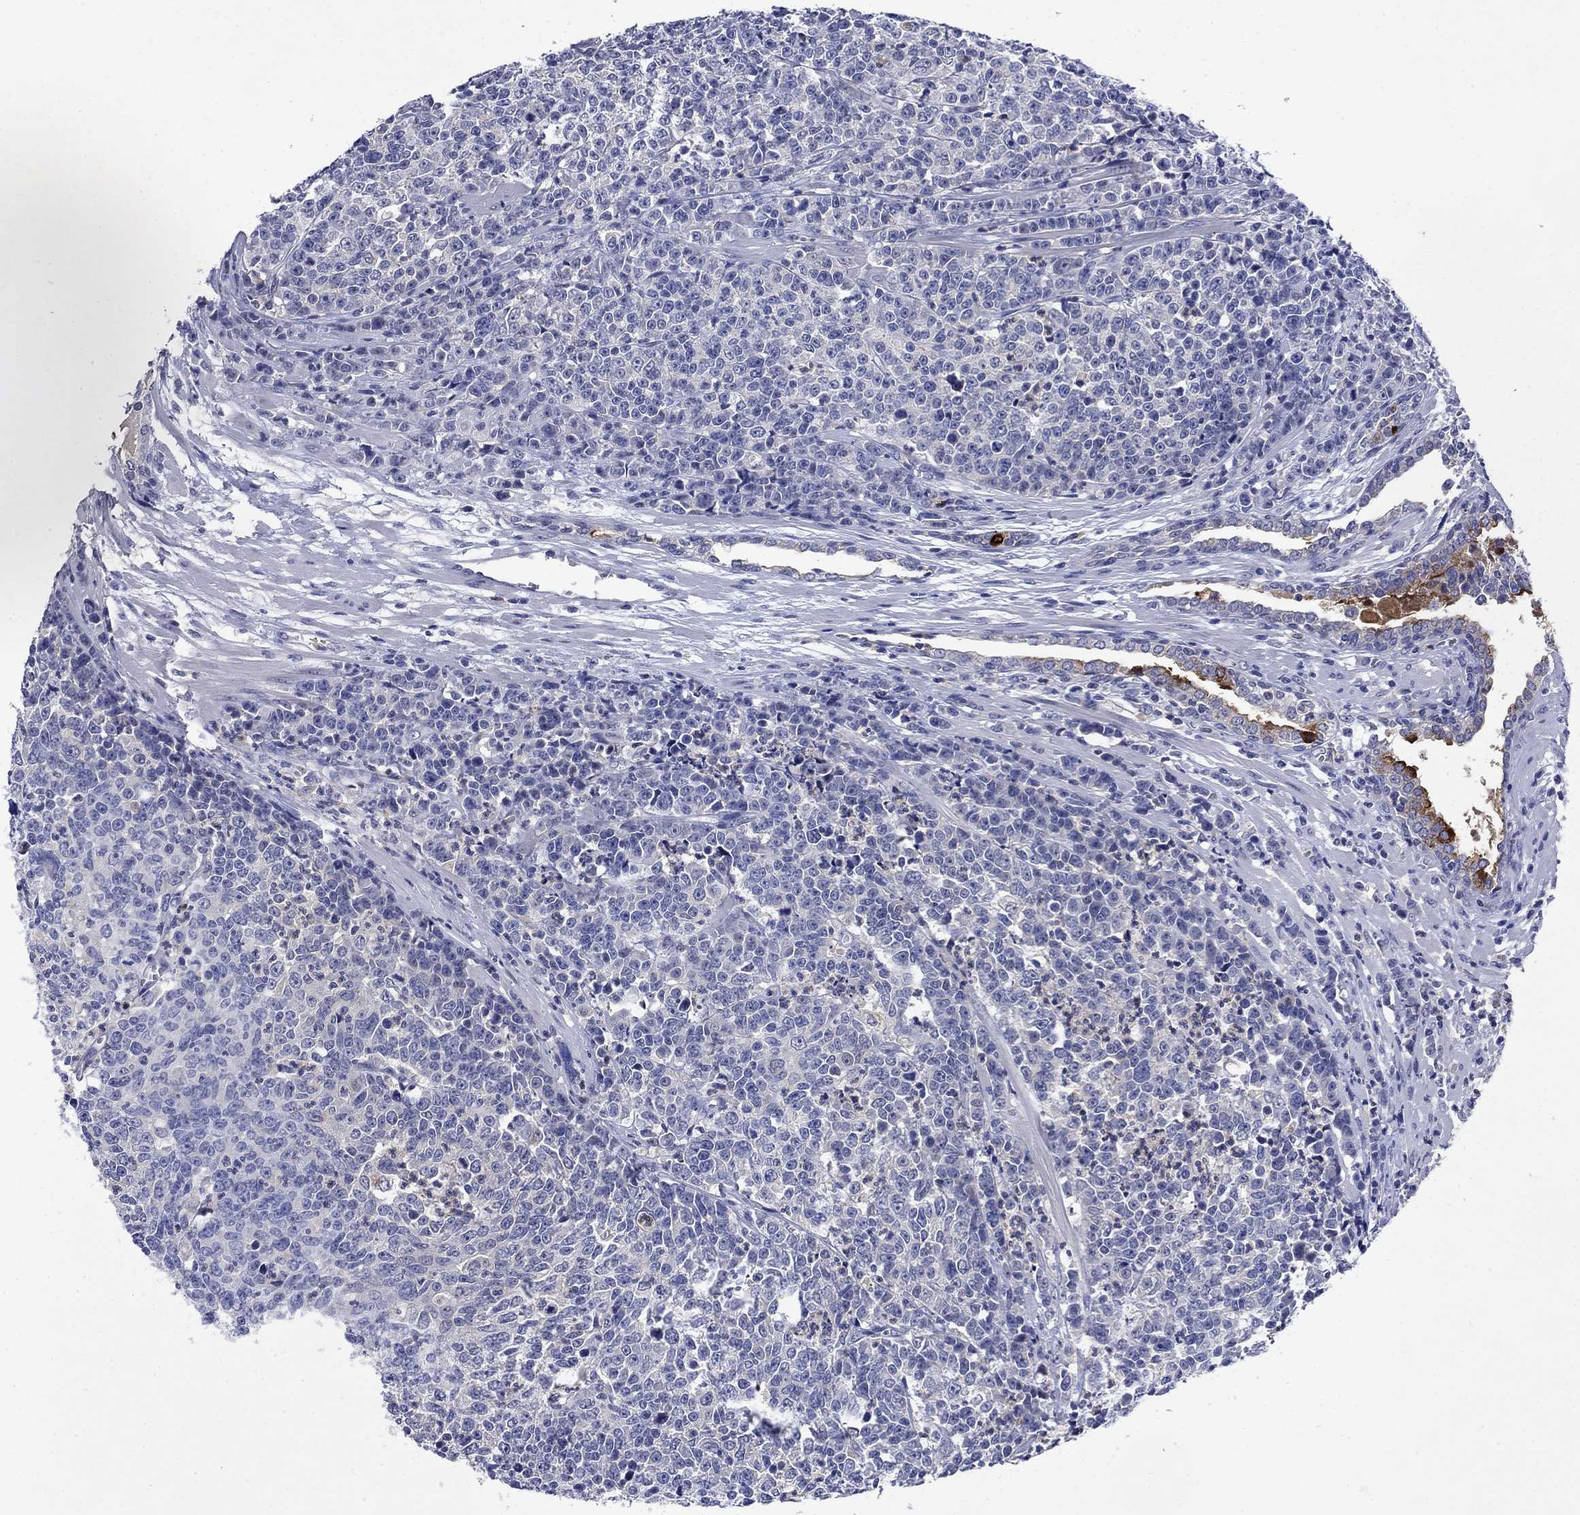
{"staining": {"intensity": "strong", "quantity": "<25%", "location": "cytoplasmic/membranous"}, "tissue": "prostate cancer", "cell_type": "Tumor cells", "image_type": "cancer", "snomed": [{"axis": "morphology", "description": "Adenocarcinoma, NOS"}, {"axis": "topography", "description": "Prostate"}], "caption": "Immunohistochemistry (IHC) of prostate adenocarcinoma demonstrates medium levels of strong cytoplasmic/membranous staining in approximately <25% of tumor cells. (IHC, brightfield microscopy, high magnification).", "gene": "STAB2", "patient": {"sex": "male", "age": 67}}